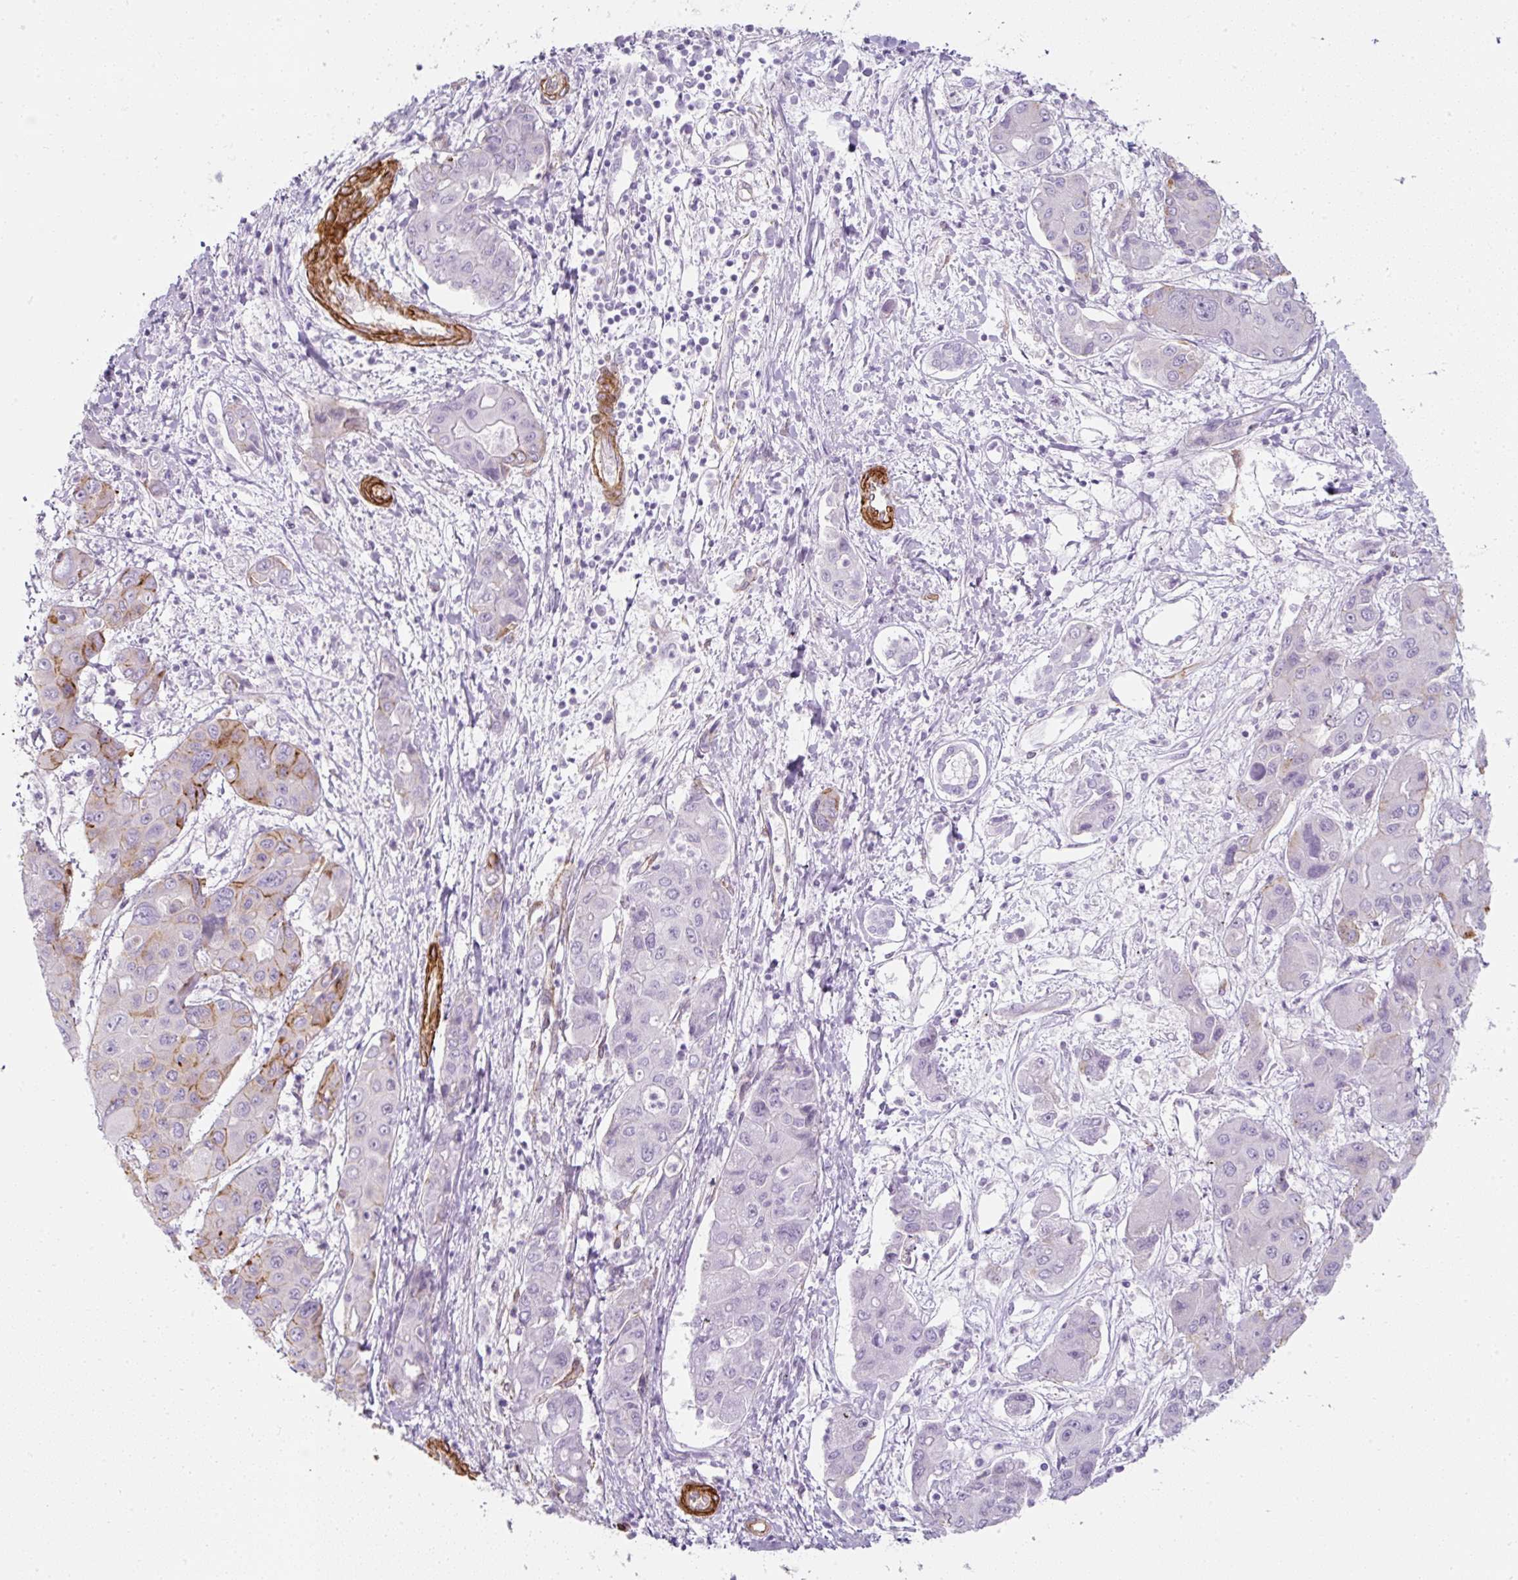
{"staining": {"intensity": "moderate", "quantity": "<25%", "location": "cytoplasmic/membranous"}, "tissue": "liver cancer", "cell_type": "Tumor cells", "image_type": "cancer", "snomed": [{"axis": "morphology", "description": "Cholangiocarcinoma"}, {"axis": "topography", "description": "Liver"}], "caption": "IHC of human liver cholangiocarcinoma reveals low levels of moderate cytoplasmic/membranous expression in approximately <25% of tumor cells.", "gene": "CAVIN3", "patient": {"sex": "male", "age": 67}}